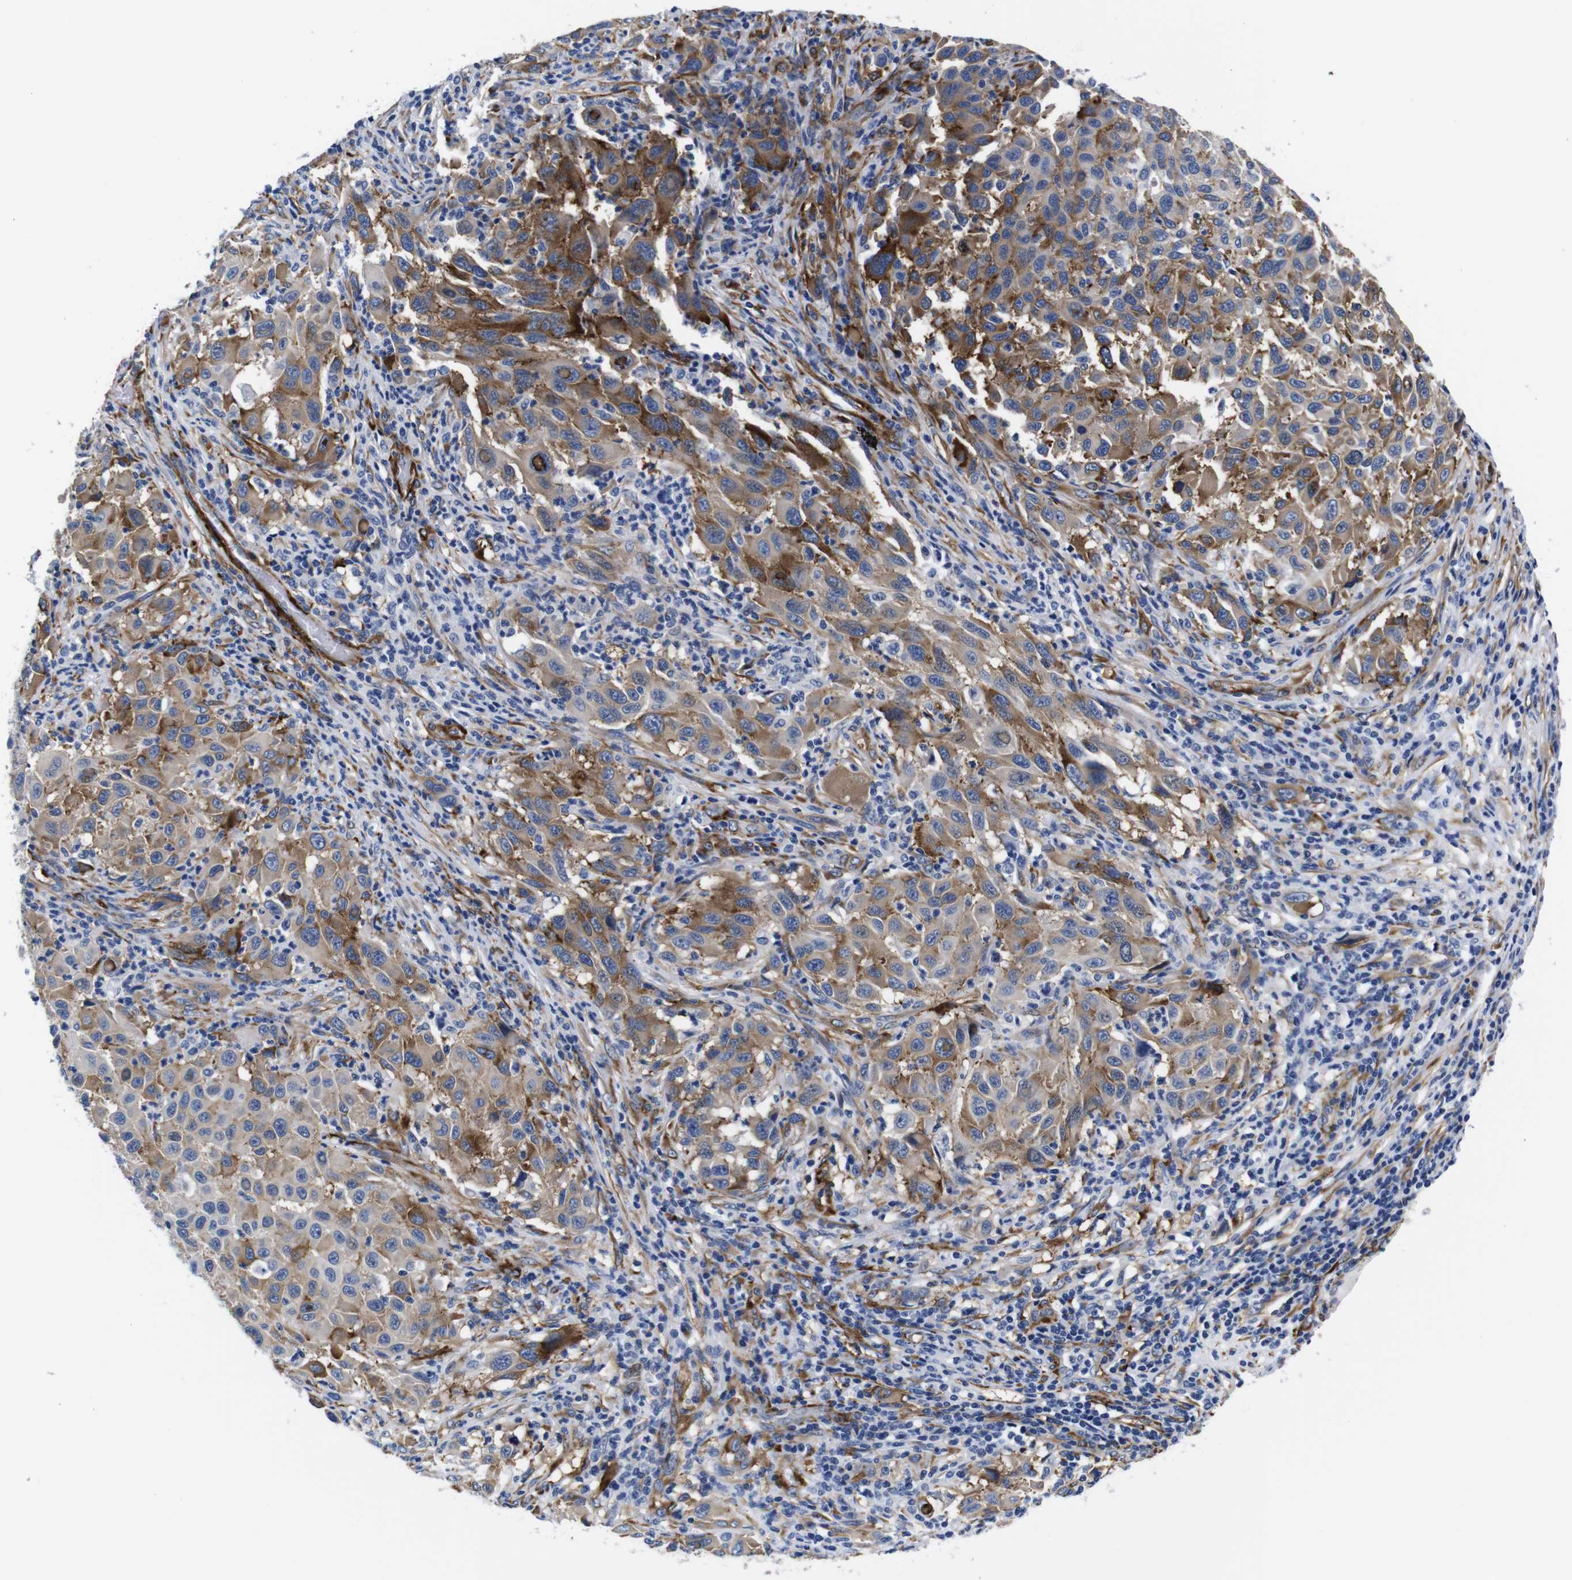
{"staining": {"intensity": "moderate", "quantity": ">75%", "location": "cytoplasmic/membranous"}, "tissue": "melanoma", "cell_type": "Tumor cells", "image_type": "cancer", "snomed": [{"axis": "morphology", "description": "Malignant melanoma, Metastatic site"}, {"axis": "topography", "description": "Lymph node"}], "caption": "The micrograph displays immunohistochemical staining of melanoma. There is moderate cytoplasmic/membranous staining is seen in about >75% of tumor cells. The staining was performed using DAB (3,3'-diaminobenzidine) to visualize the protein expression in brown, while the nuclei were stained in blue with hematoxylin (Magnification: 20x).", "gene": "LRIG1", "patient": {"sex": "male", "age": 61}}